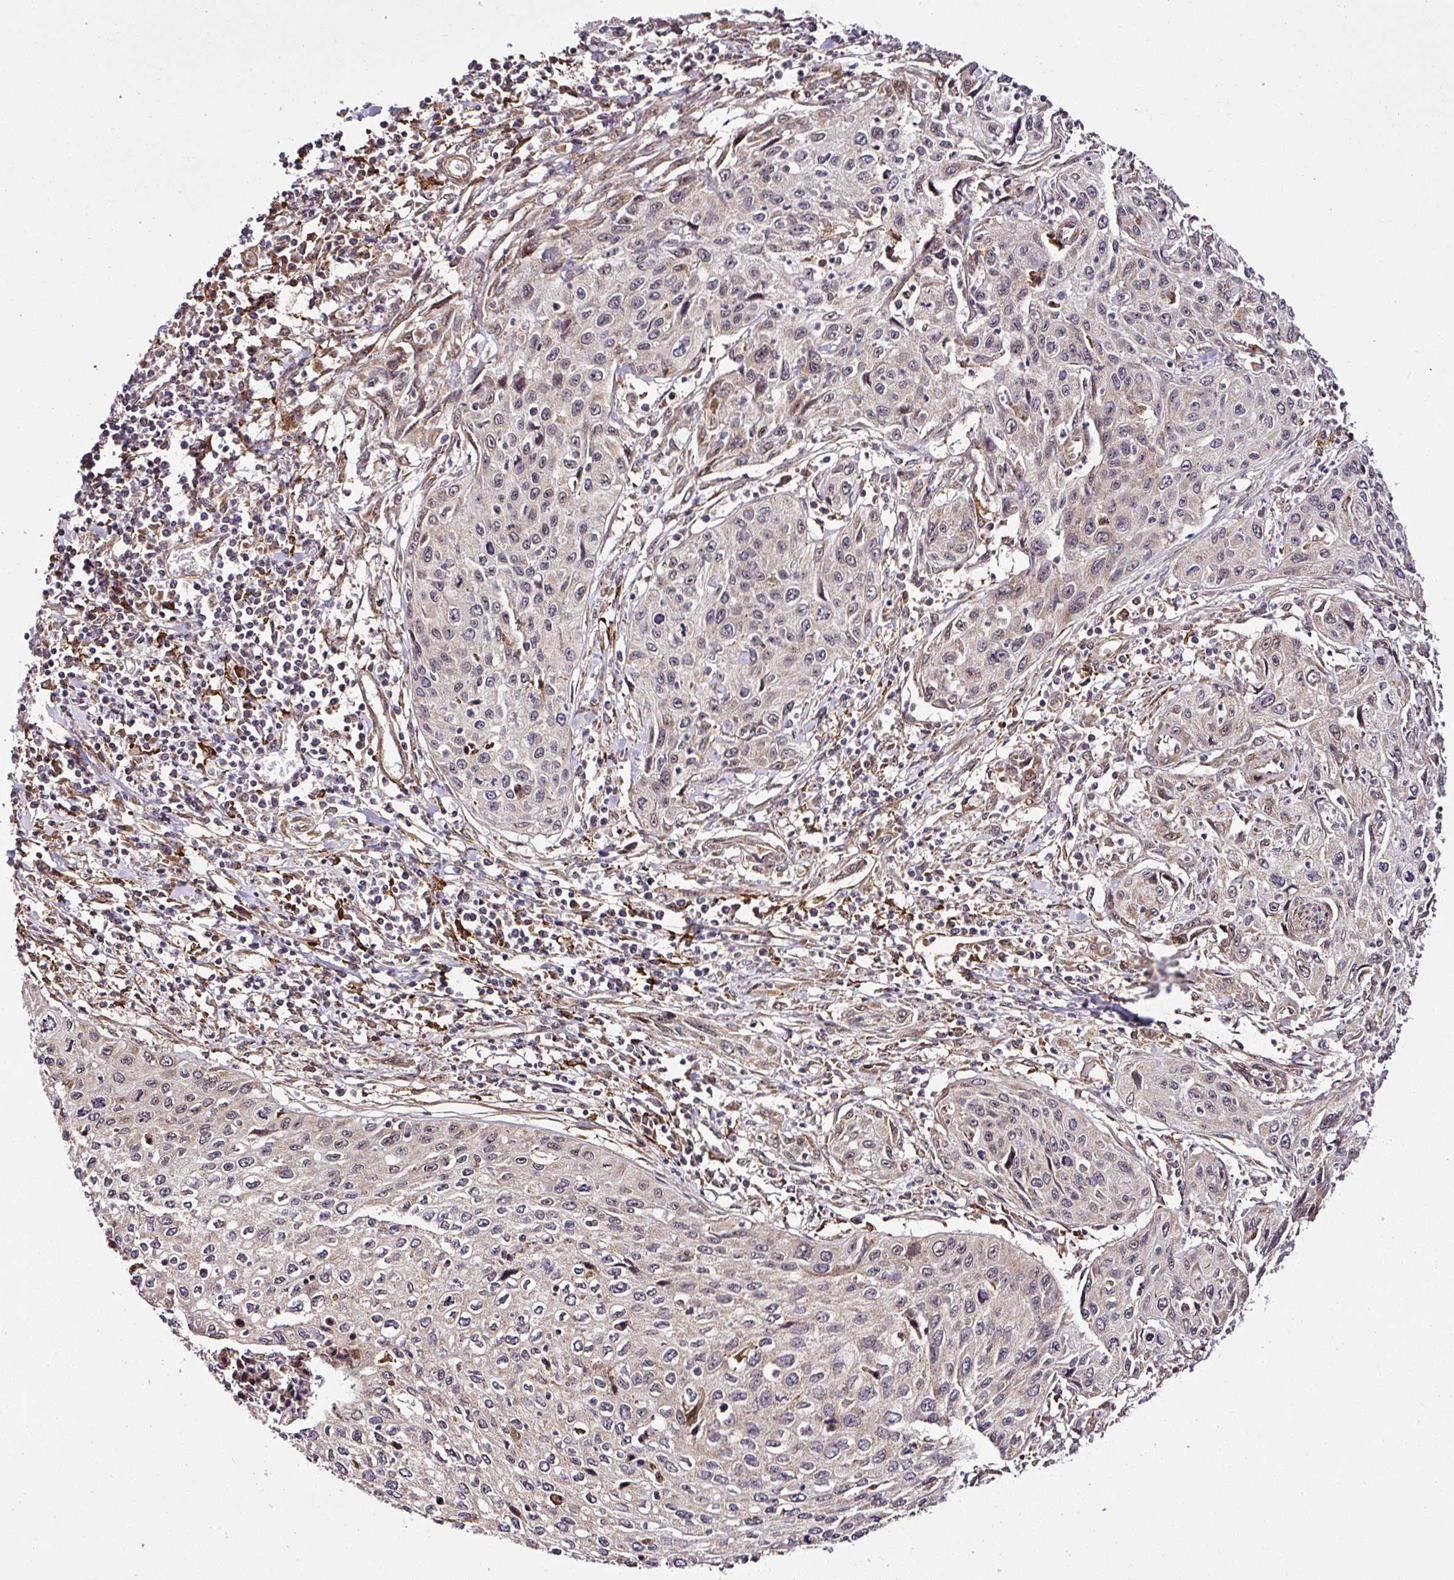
{"staining": {"intensity": "negative", "quantity": "none", "location": "none"}, "tissue": "cervical cancer", "cell_type": "Tumor cells", "image_type": "cancer", "snomed": [{"axis": "morphology", "description": "Squamous cell carcinoma, NOS"}, {"axis": "topography", "description": "Cervix"}], "caption": "This micrograph is of cervical squamous cell carcinoma stained with IHC to label a protein in brown with the nuclei are counter-stained blue. There is no staining in tumor cells.", "gene": "FAM153A", "patient": {"sex": "female", "age": 32}}